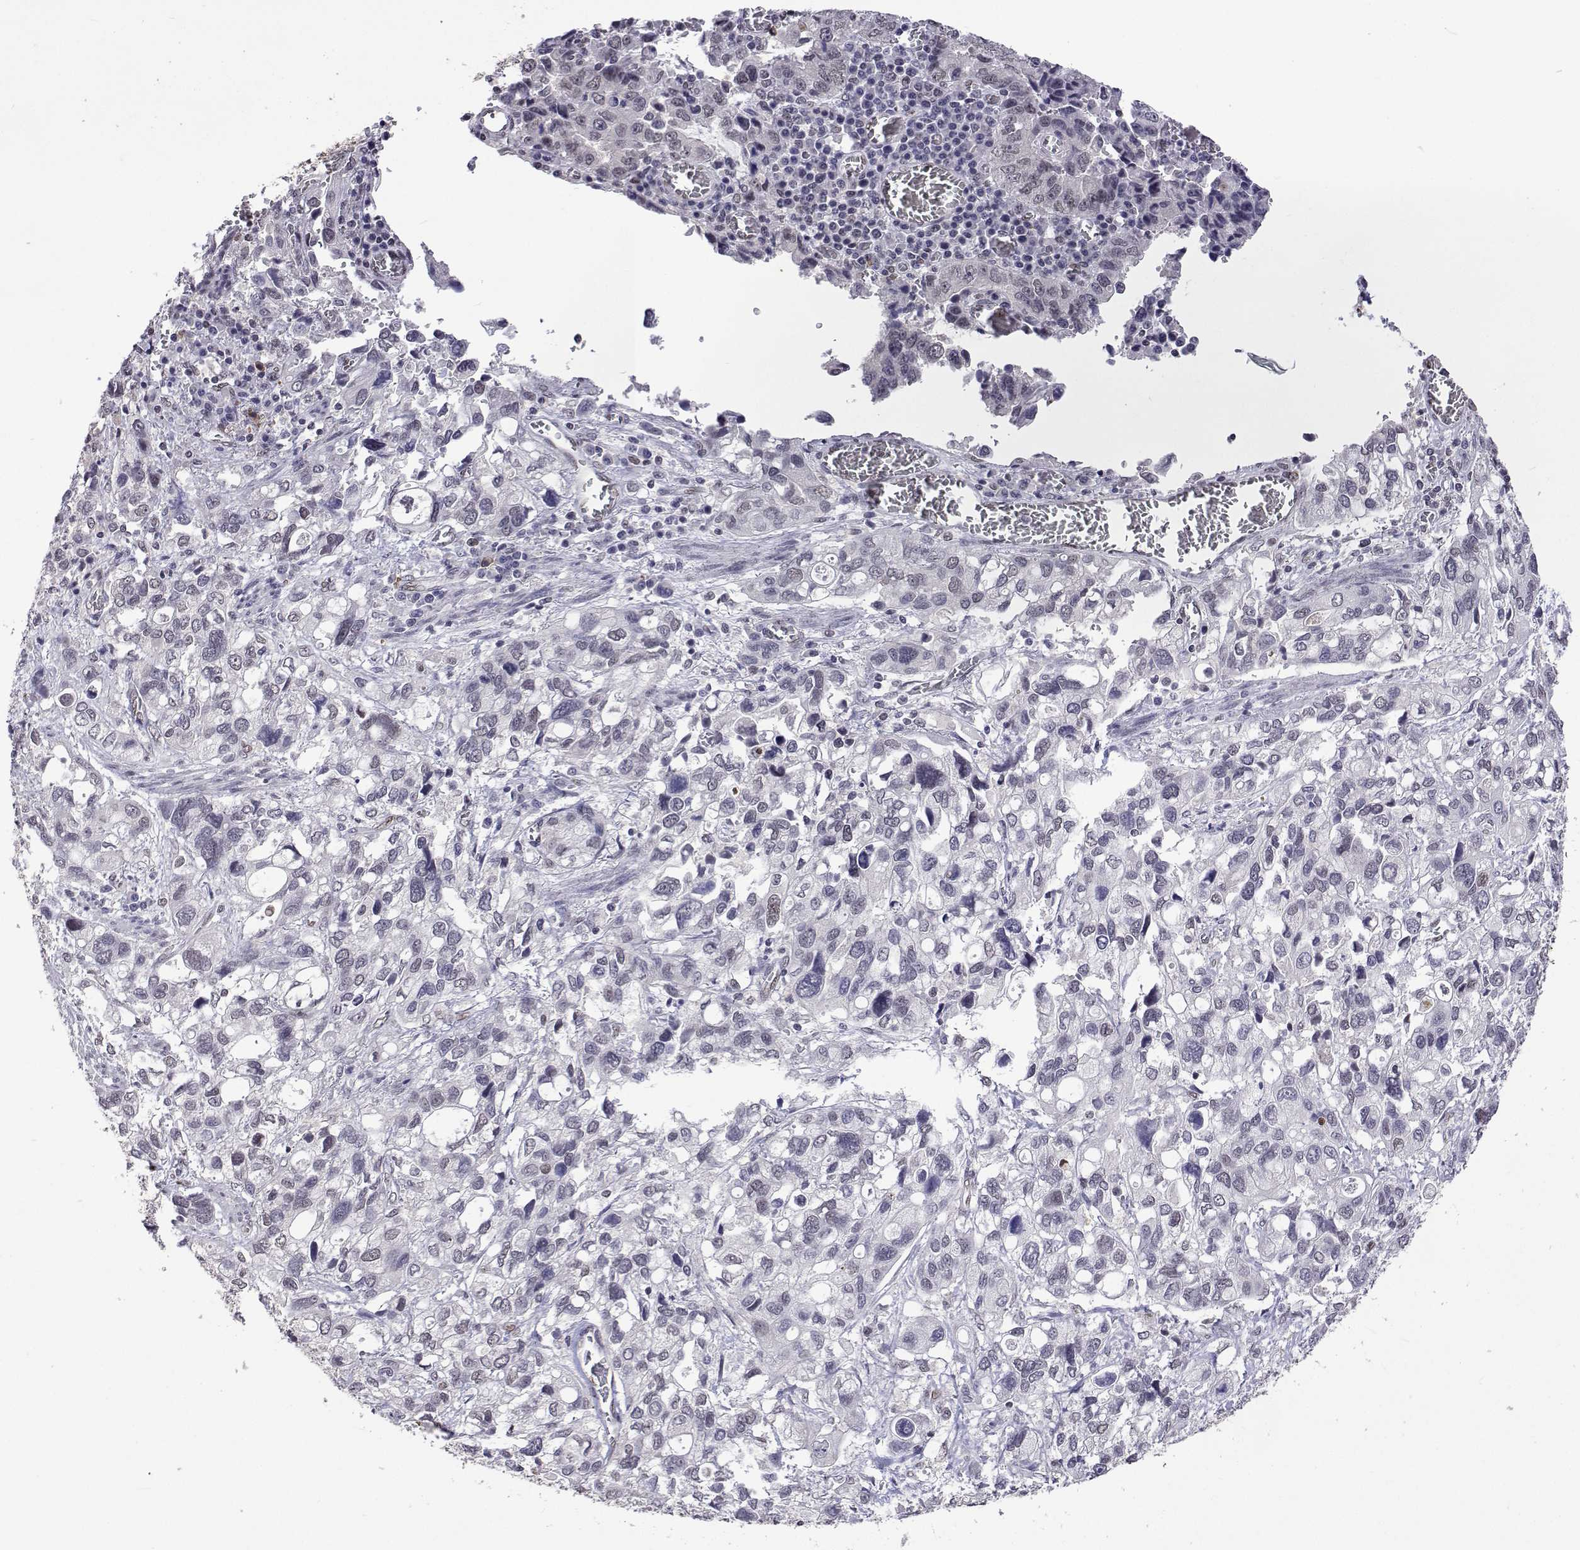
{"staining": {"intensity": "weak", "quantity": "<25%", "location": "nuclear"}, "tissue": "stomach cancer", "cell_type": "Tumor cells", "image_type": "cancer", "snomed": [{"axis": "morphology", "description": "Adenocarcinoma, NOS"}, {"axis": "topography", "description": "Stomach, upper"}], "caption": "Immunohistochemical staining of stomach adenocarcinoma exhibits no significant positivity in tumor cells. (DAB (3,3'-diaminobenzidine) IHC, high magnification).", "gene": "HNRNPA0", "patient": {"sex": "female", "age": 81}}